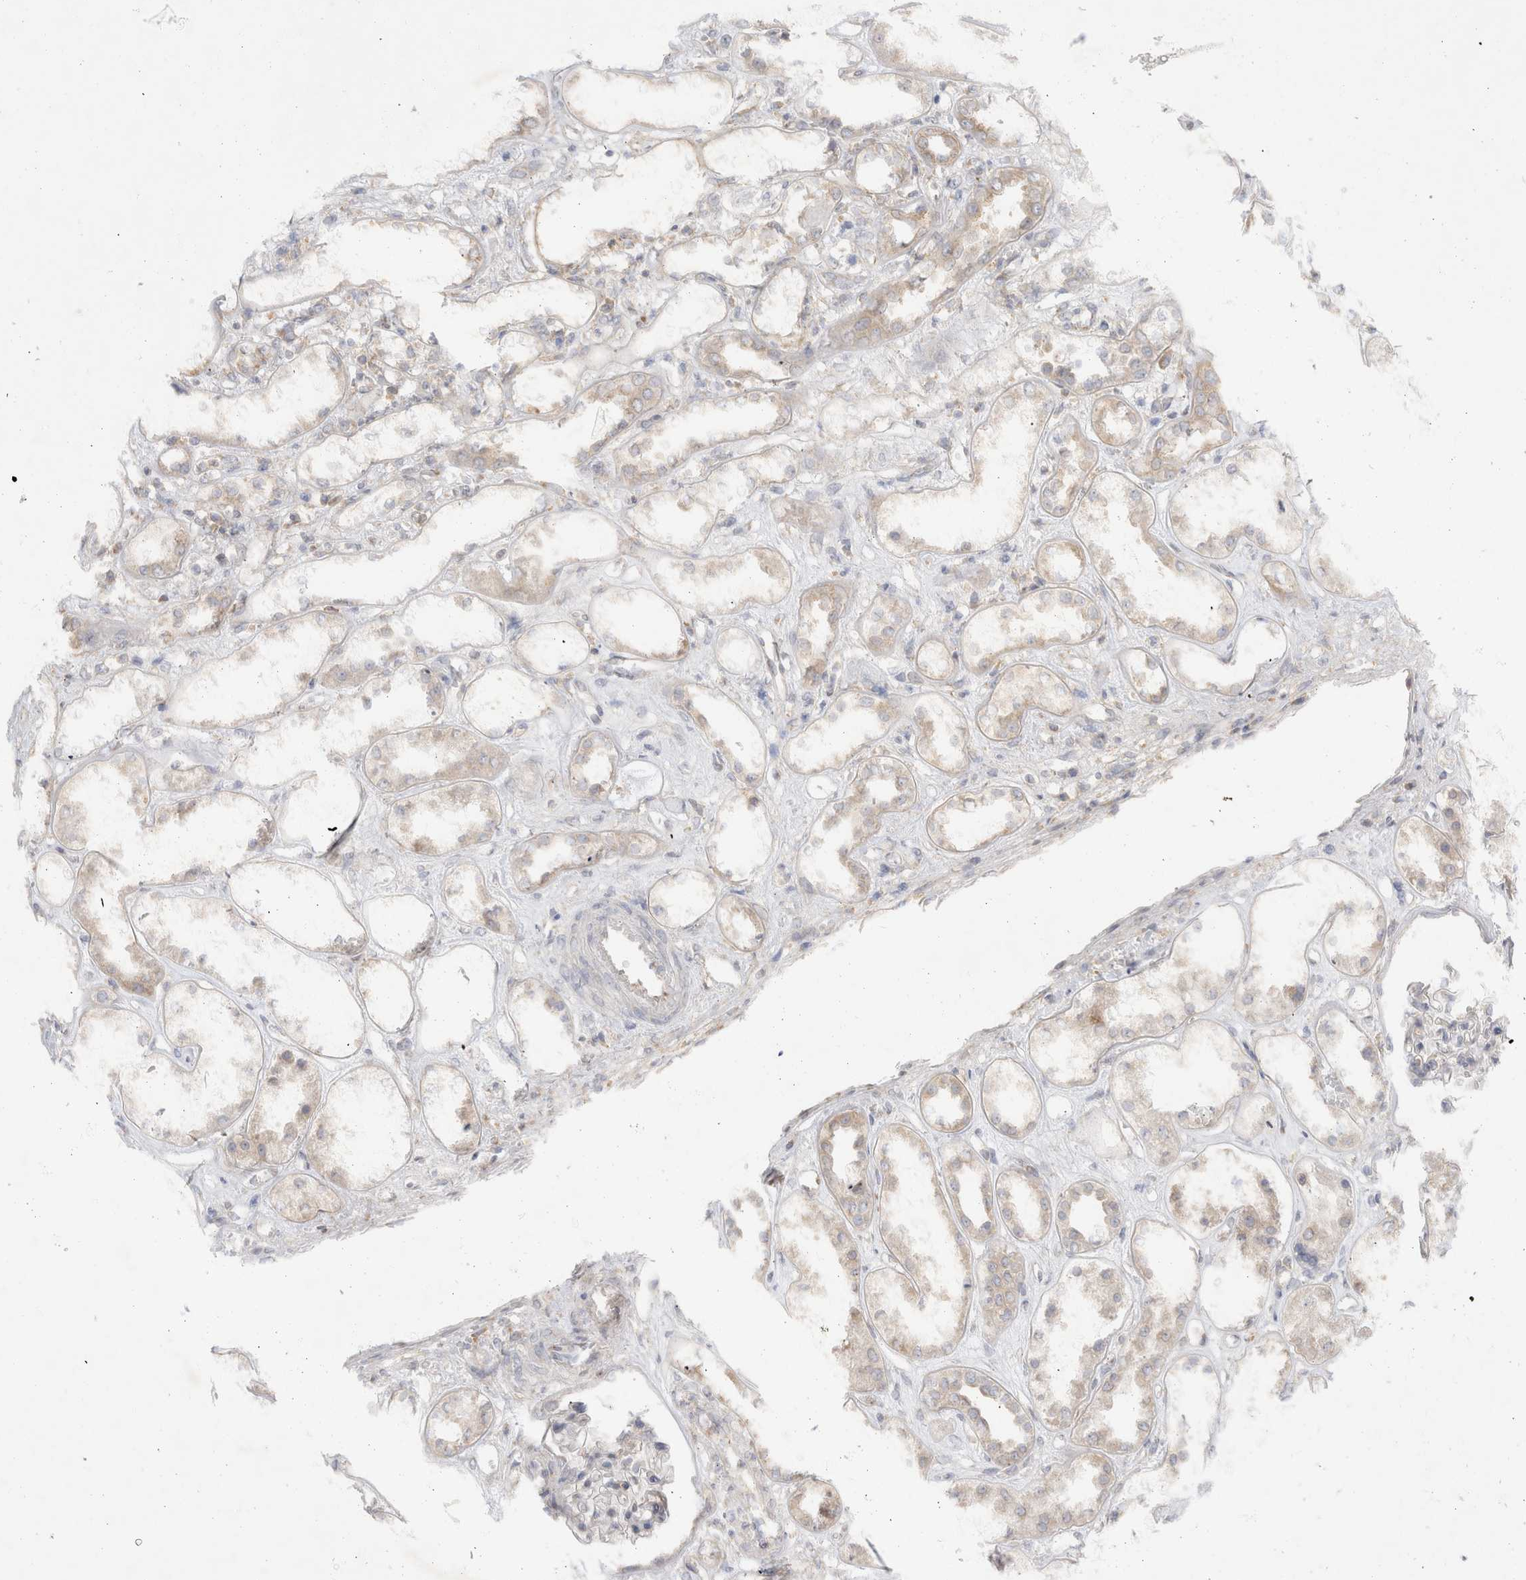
{"staining": {"intensity": "negative", "quantity": "none", "location": "none"}, "tissue": "kidney", "cell_type": "Cells in glomeruli", "image_type": "normal", "snomed": [{"axis": "morphology", "description": "Normal tissue, NOS"}, {"axis": "topography", "description": "Kidney"}], "caption": "Immunohistochemistry of normal human kidney displays no positivity in cells in glomeruli.", "gene": "ZNF23", "patient": {"sex": "male", "age": 59}}